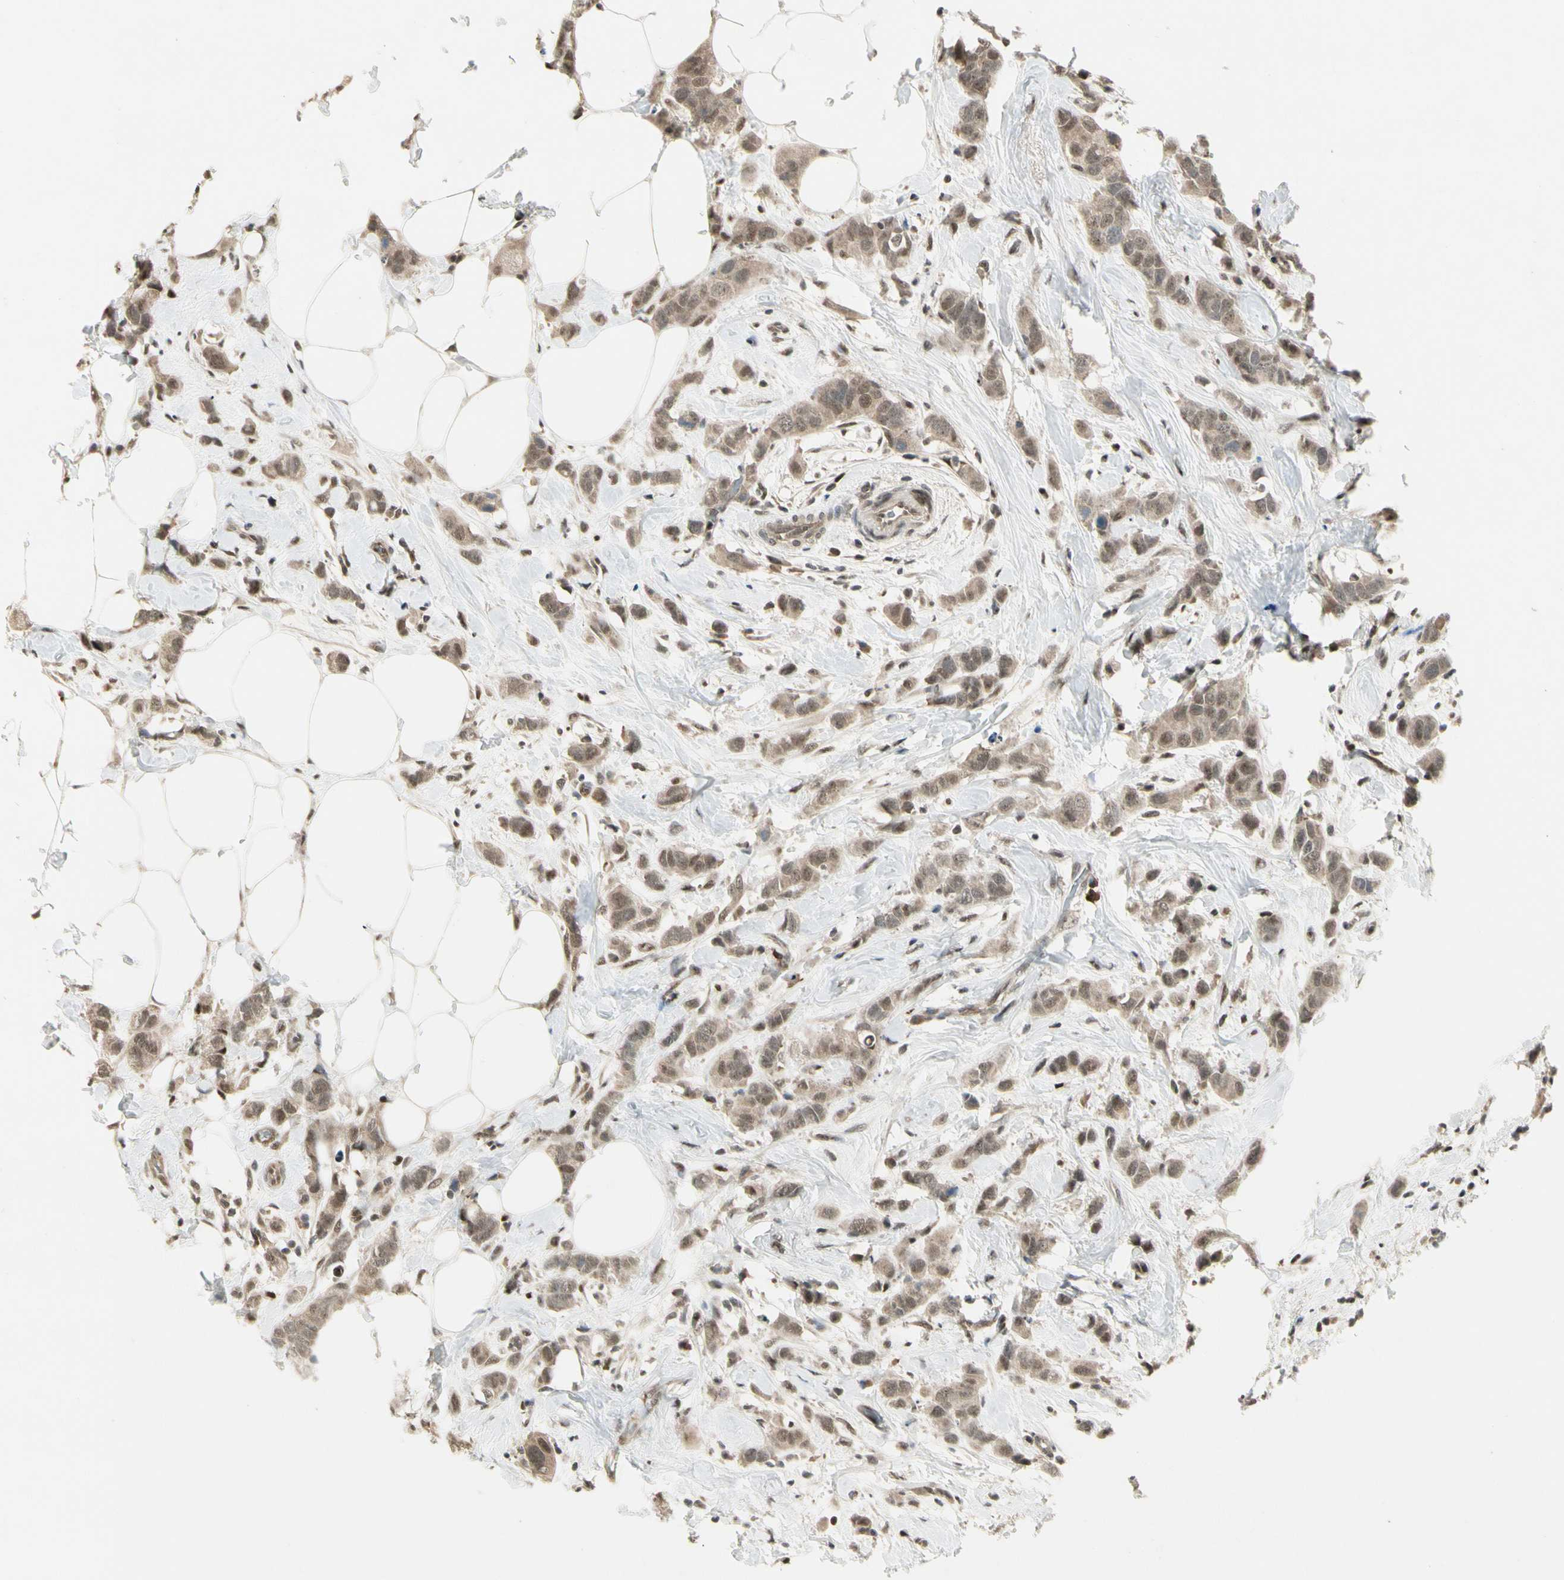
{"staining": {"intensity": "weak", "quantity": ">75%", "location": "cytoplasmic/membranous,nuclear"}, "tissue": "breast cancer", "cell_type": "Tumor cells", "image_type": "cancer", "snomed": [{"axis": "morphology", "description": "Normal tissue, NOS"}, {"axis": "morphology", "description": "Duct carcinoma"}, {"axis": "topography", "description": "Breast"}], "caption": "An image showing weak cytoplasmic/membranous and nuclear positivity in approximately >75% of tumor cells in breast cancer (intraductal carcinoma), as visualized by brown immunohistochemical staining.", "gene": "CDK11A", "patient": {"sex": "female", "age": 50}}